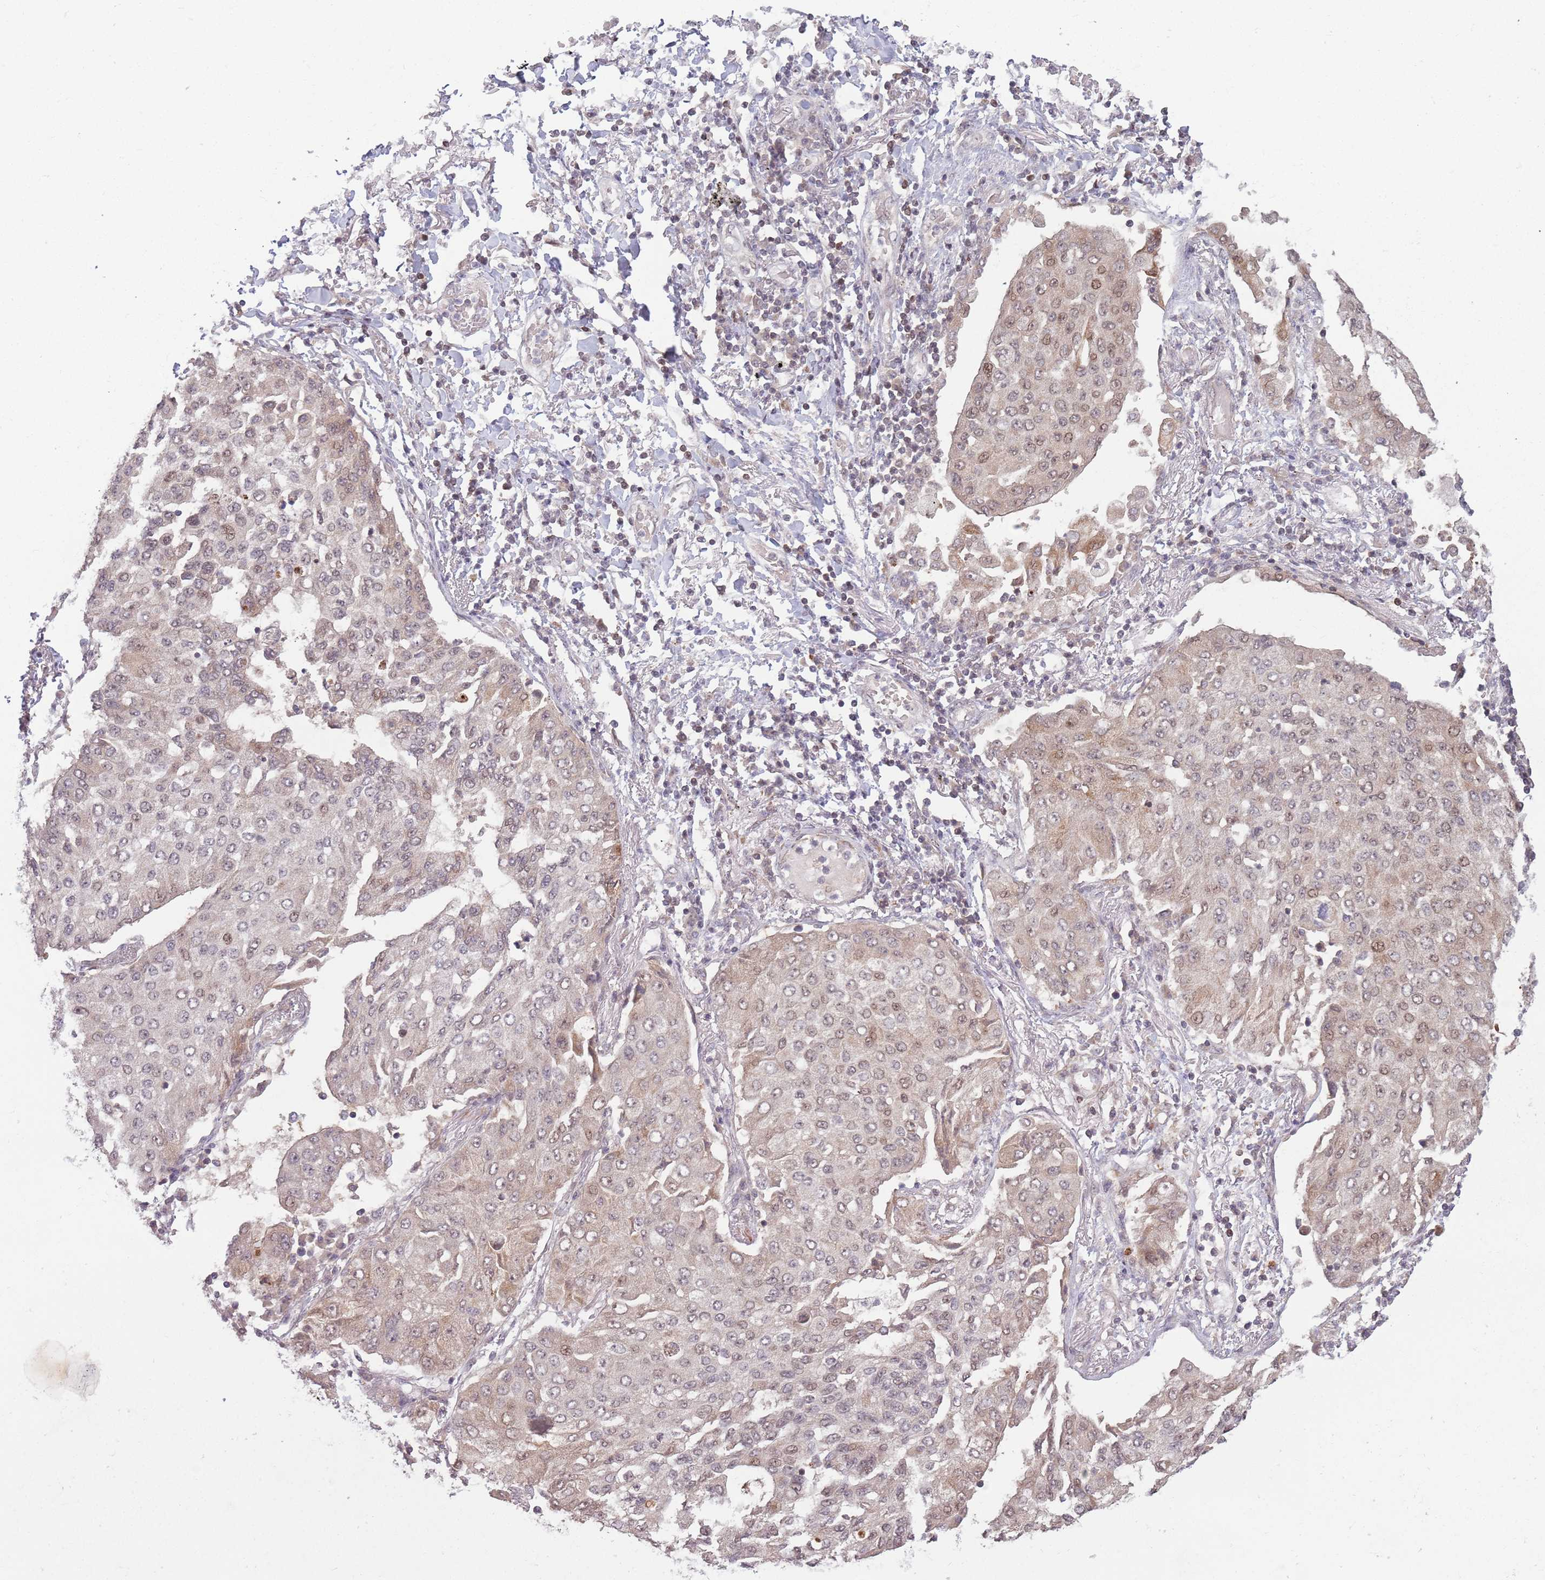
{"staining": {"intensity": "moderate", "quantity": "<25%", "location": "cytoplasmic/membranous,nuclear"}, "tissue": "lung cancer", "cell_type": "Tumor cells", "image_type": "cancer", "snomed": [{"axis": "morphology", "description": "Squamous cell carcinoma, NOS"}, {"axis": "topography", "description": "Lung"}], "caption": "This photomicrograph shows lung cancer stained with IHC to label a protein in brown. The cytoplasmic/membranous and nuclear of tumor cells show moderate positivity for the protein. Nuclei are counter-stained blue.", "gene": "CCDC154", "patient": {"sex": "male", "age": 74}}